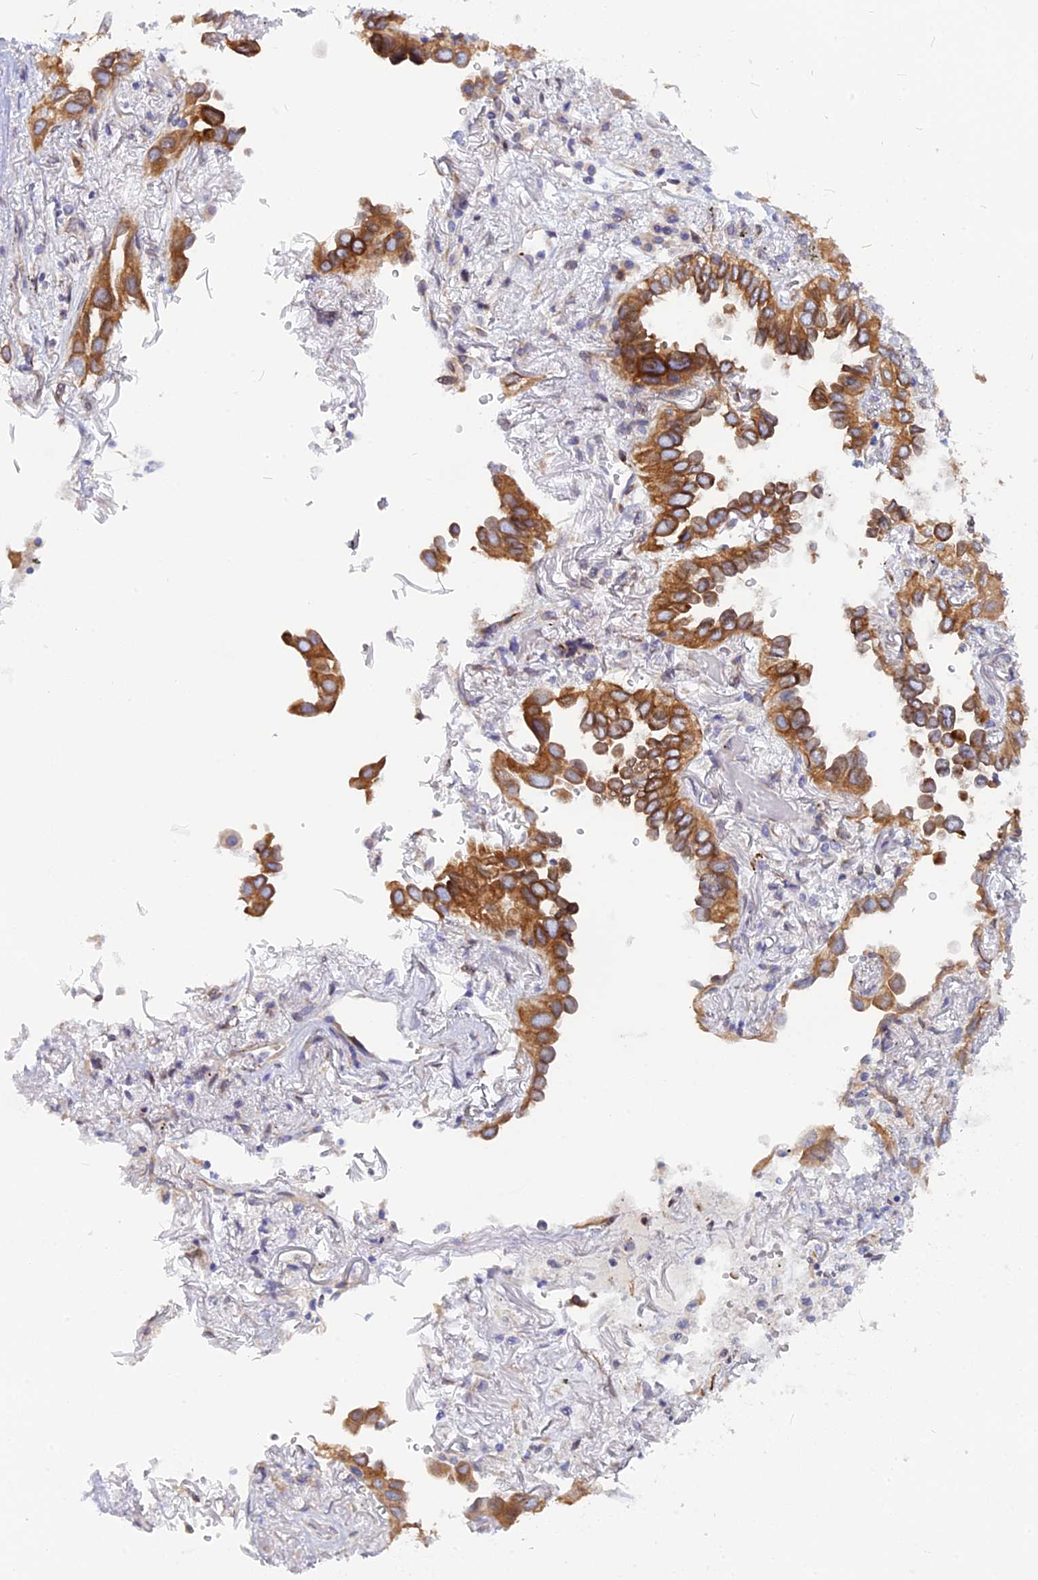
{"staining": {"intensity": "moderate", "quantity": ">75%", "location": "cytoplasmic/membranous"}, "tissue": "lung cancer", "cell_type": "Tumor cells", "image_type": "cancer", "snomed": [{"axis": "morphology", "description": "Adenocarcinoma, NOS"}, {"axis": "topography", "description": "Lung"}], "caption": "Protein staining shows moderate cytoplasmic/membranous positivity in approximately >75% of tumor cells in lung cancer.", "gene": "TLCD1", "patient": {"sex": "female", "age": 76}}